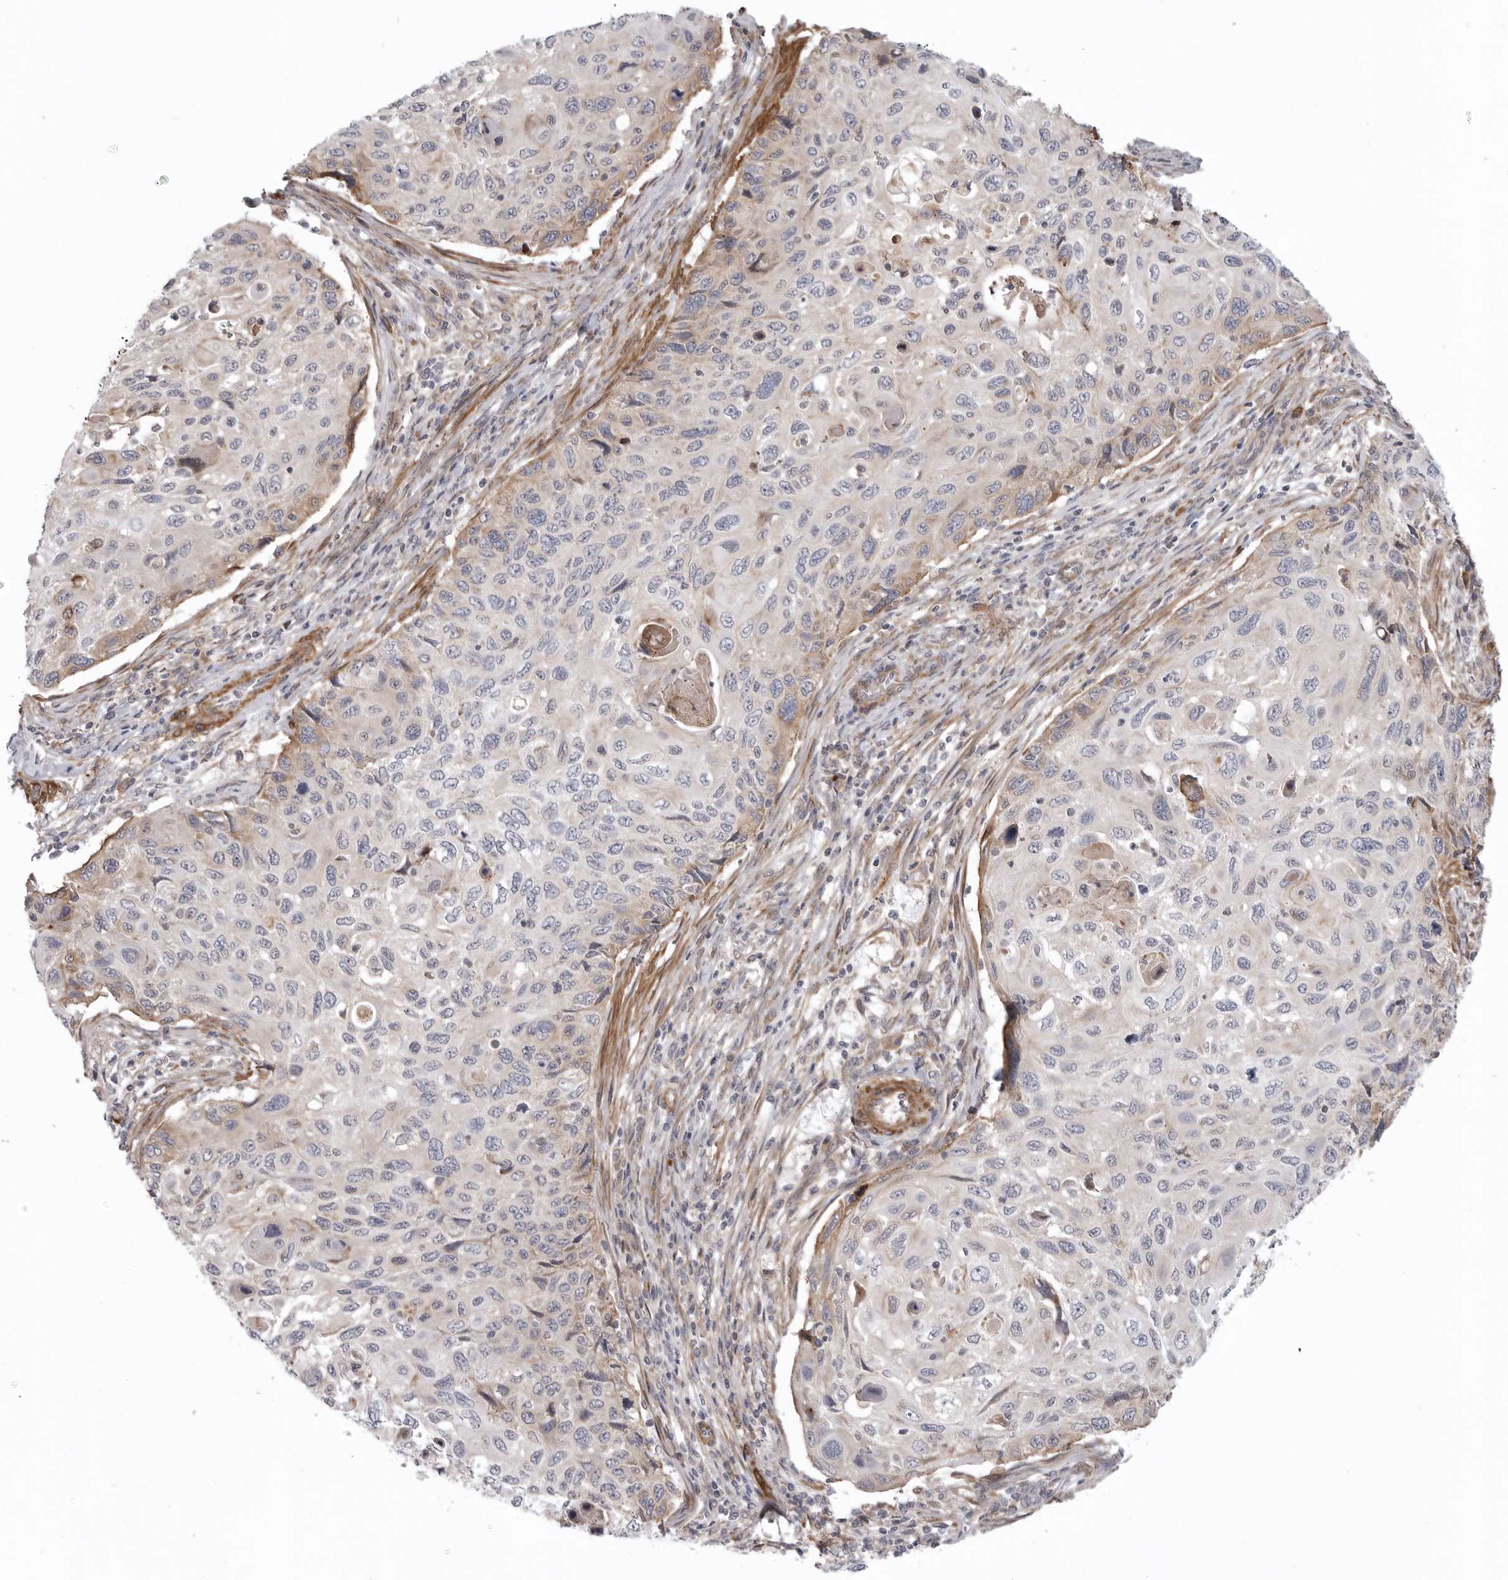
{"staining": {"intensity": "moderate", "quantity": "<25%", "location": "cytoplasmic/membranous"}, "tissue": "cervical cancer", "cell_type": "Tumor cells", "image_type": "cancer", "snomed": [{"axis": "morphology", "description": "Squamous cell carcinoma, NOS"}, {"axis": "topography", "description": "Cervix"}], "caption": "An image of cervical squamous cell carcinoma stained for a protein shows moderate cytoplasmic/membranous brown staining in tumor cells. The protein is shown in brown color, while the nuclei are stained blue.", "gene": "SCP2", "patient": {"sex": "female", "age": 70}}